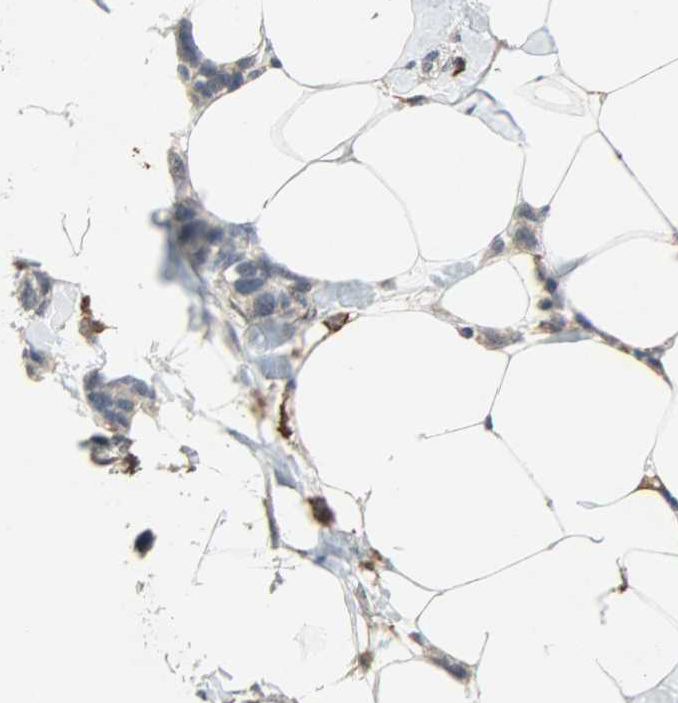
{"staining": {"intensity": "negative", "quantity": "none", "location": "none"}, "tissue": "breast cancer", "cell_type": "Tumor cells", "image_type": "cancer", "snomed": [{"axis": "morphology", "description": "Normal tissue, NOS"}, {"axis": "morphology", "description": "Duct carcinoma"}, {"axis": "topography", "description": "Breast"}], "caption": "IHC histopathology image of neoplastic tissue: human breast cancer stained with DAB exhibits no significant protein expression in tumor cells. Nuclei are stained in blue.", "gene": "SKAP2", "patient": {"sex": "female", "age": 50}}